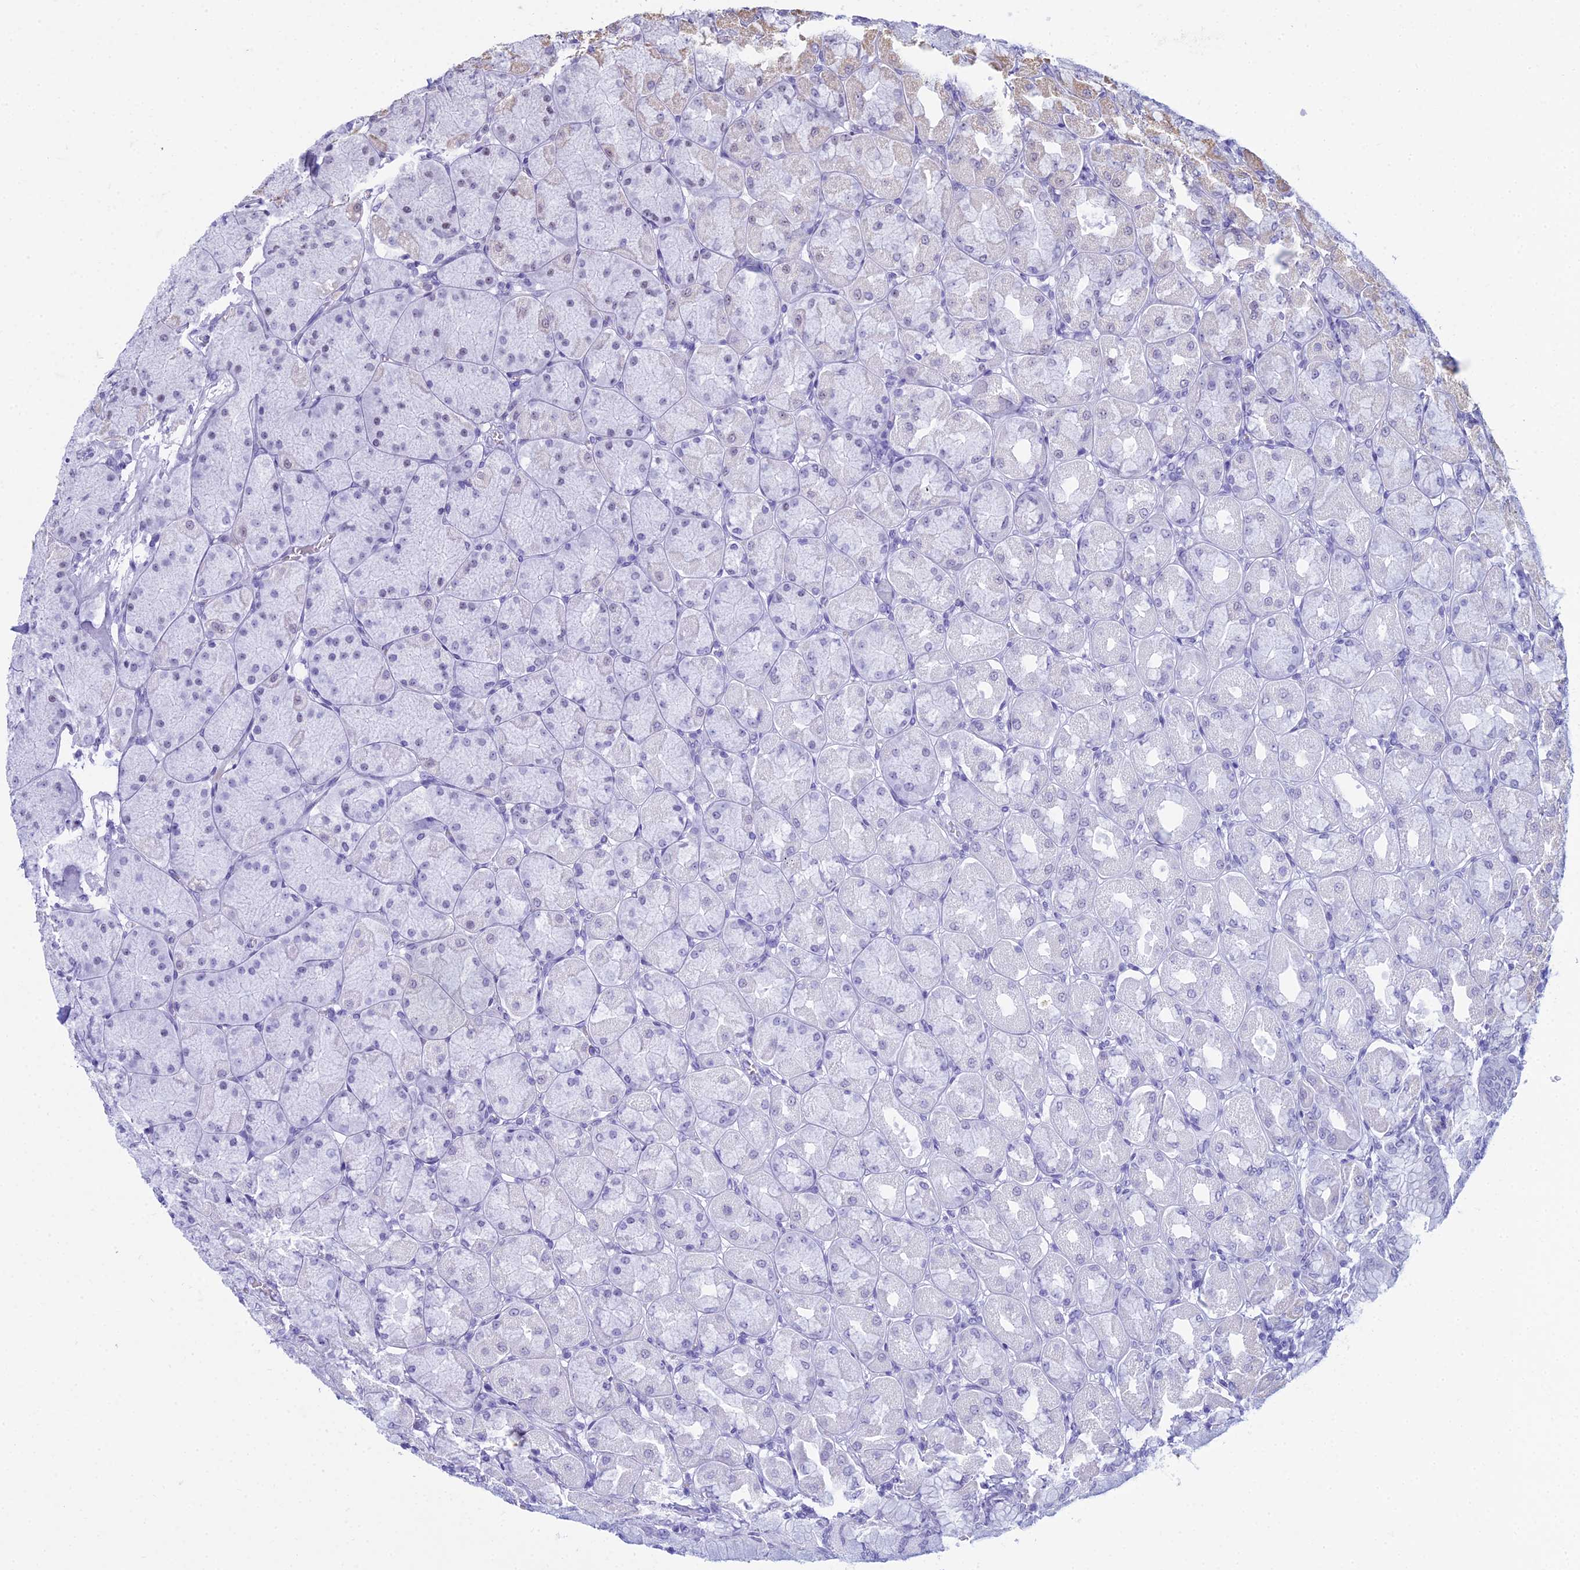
{"staining": {"intensity": "strong", "quantity": "25%-75%", "location": "nuclear"}, "tissue": "stomach", "cell_type": "Glandular cells", "image_type": "normal", "snomed": [{"axis": "morphology", "description": "Normal tissue, NOS"}, {"axis": "topography", "description": "Stomach, upper"}], "caption": "IHC micrograph of unremarkable human stomach stained for a protein (brown), which displays high levels of strong nuclear positivity in approximately 25%-75% of glandular cells.", "gene": "KLF14", "patient": {"sex": "female", "age": 56}}